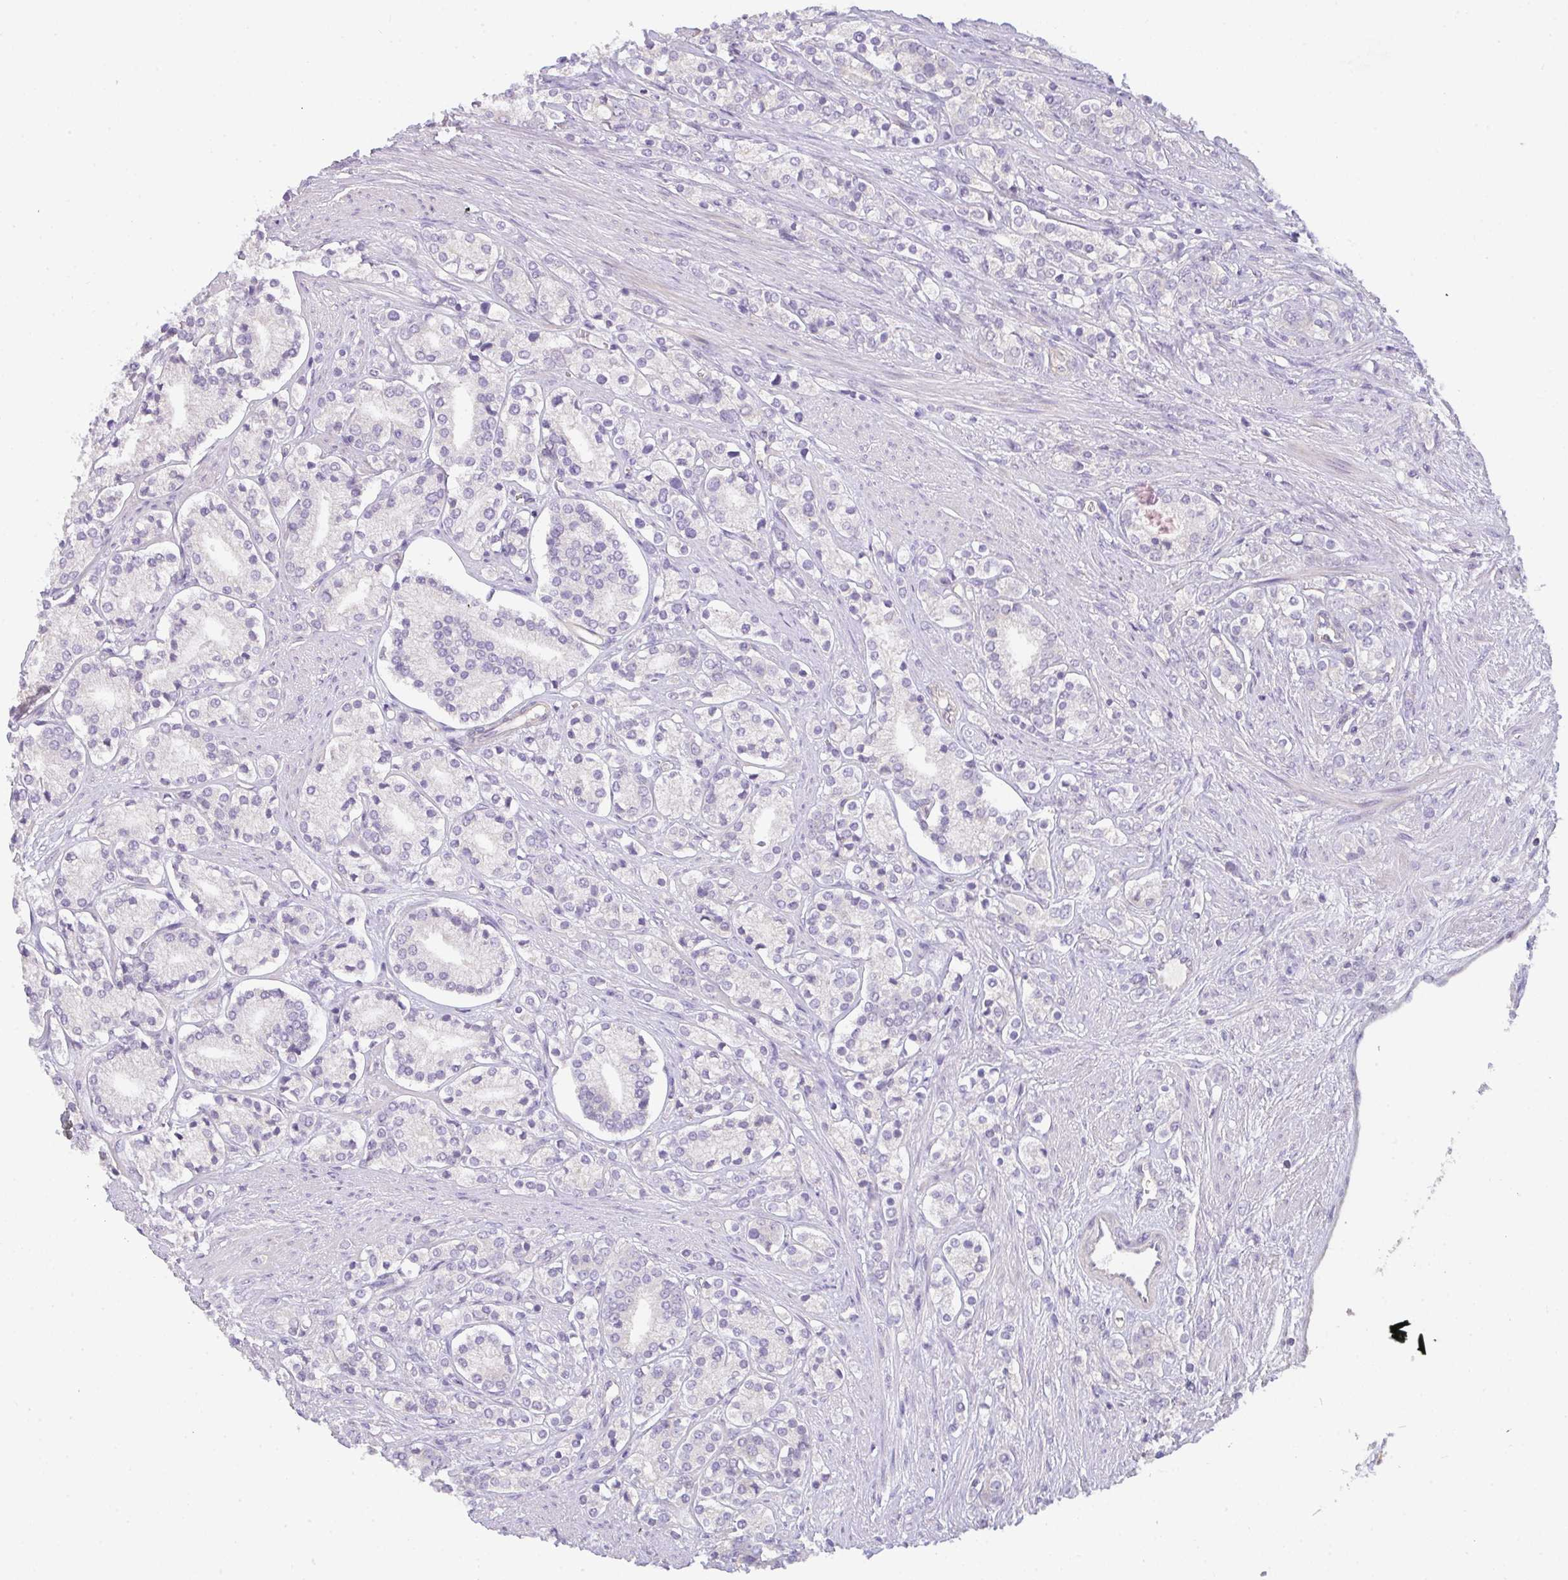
{"staining": {"intensity": "negative", "quantity": "none", "location": "none"}, "tissue": "prostate cancer", "cell_type": "Tumor cells", "image_type": "cancer", "snomed": [{"axis": "morphology", "description": "Adenocarcinoma, High grade"}, {"axis": "topography", "description": "Prostate"}], "caption": "This is an IHC histopathology image of human prostate adenocarcinoma (high-grade). There is no positivity in tumor cells.", "gene": "FILIP1", "patient": {"sex": "male", "age": 58}}